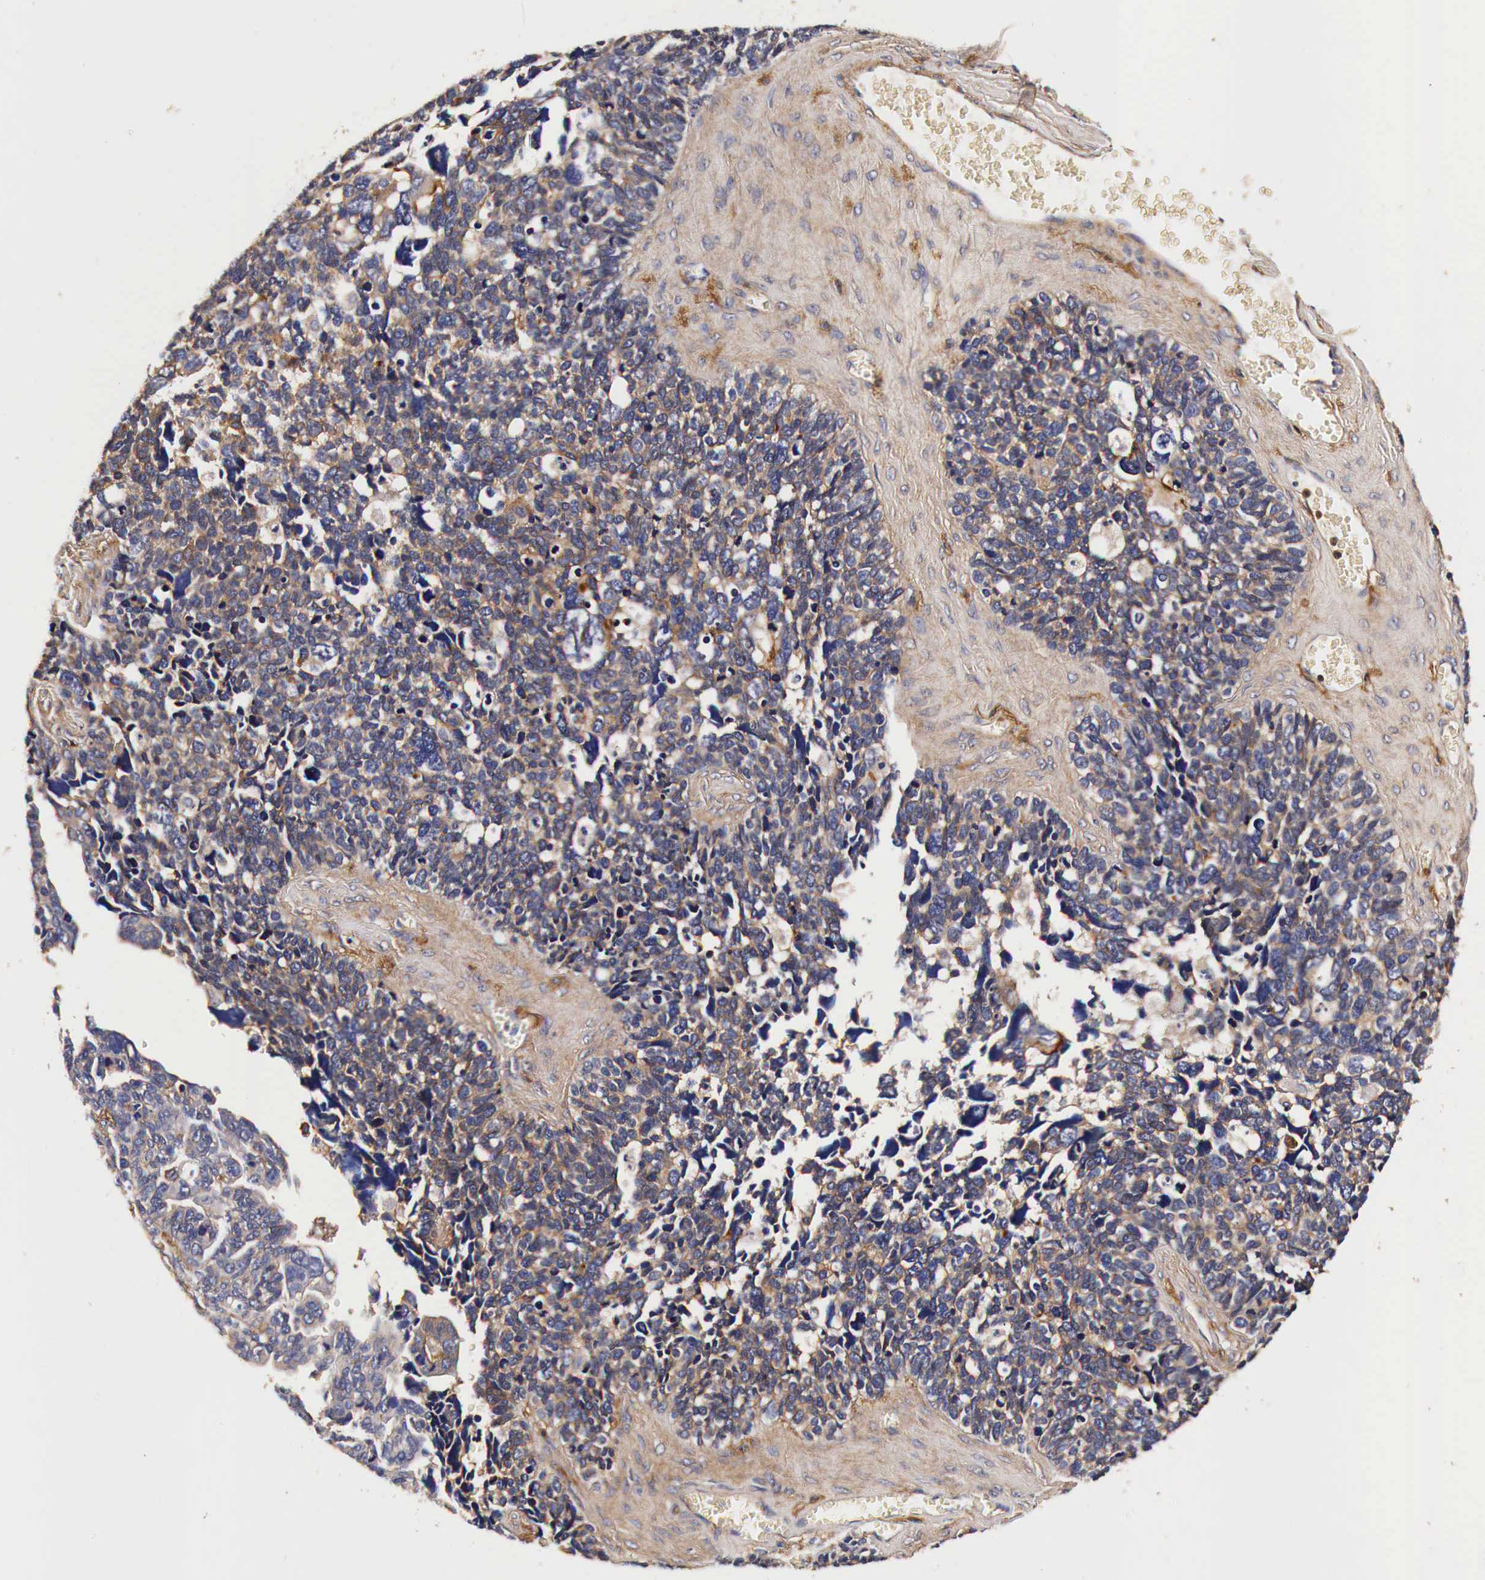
{"staining": {"intensity": "weak", "quantity": ">75%", "location": "cytoplasmic/membranous"}, "tissue": "ovarian cancer", "cell_type": "Tumor cells", "image_type": "cancer", "snomed": [{"axis": "morphology", "description": "Cystadenocarcinoma, serous, NOS"}, {"axis": "topography", "description": "Ovary"}], "caption": "This image shows IHC staining of ovarian cancer, with low weak cytoplasmic/membranous expression in about >75% of tumor cells.", "gene": "RP2", "patient": {"sex": "female", "age": 77}}